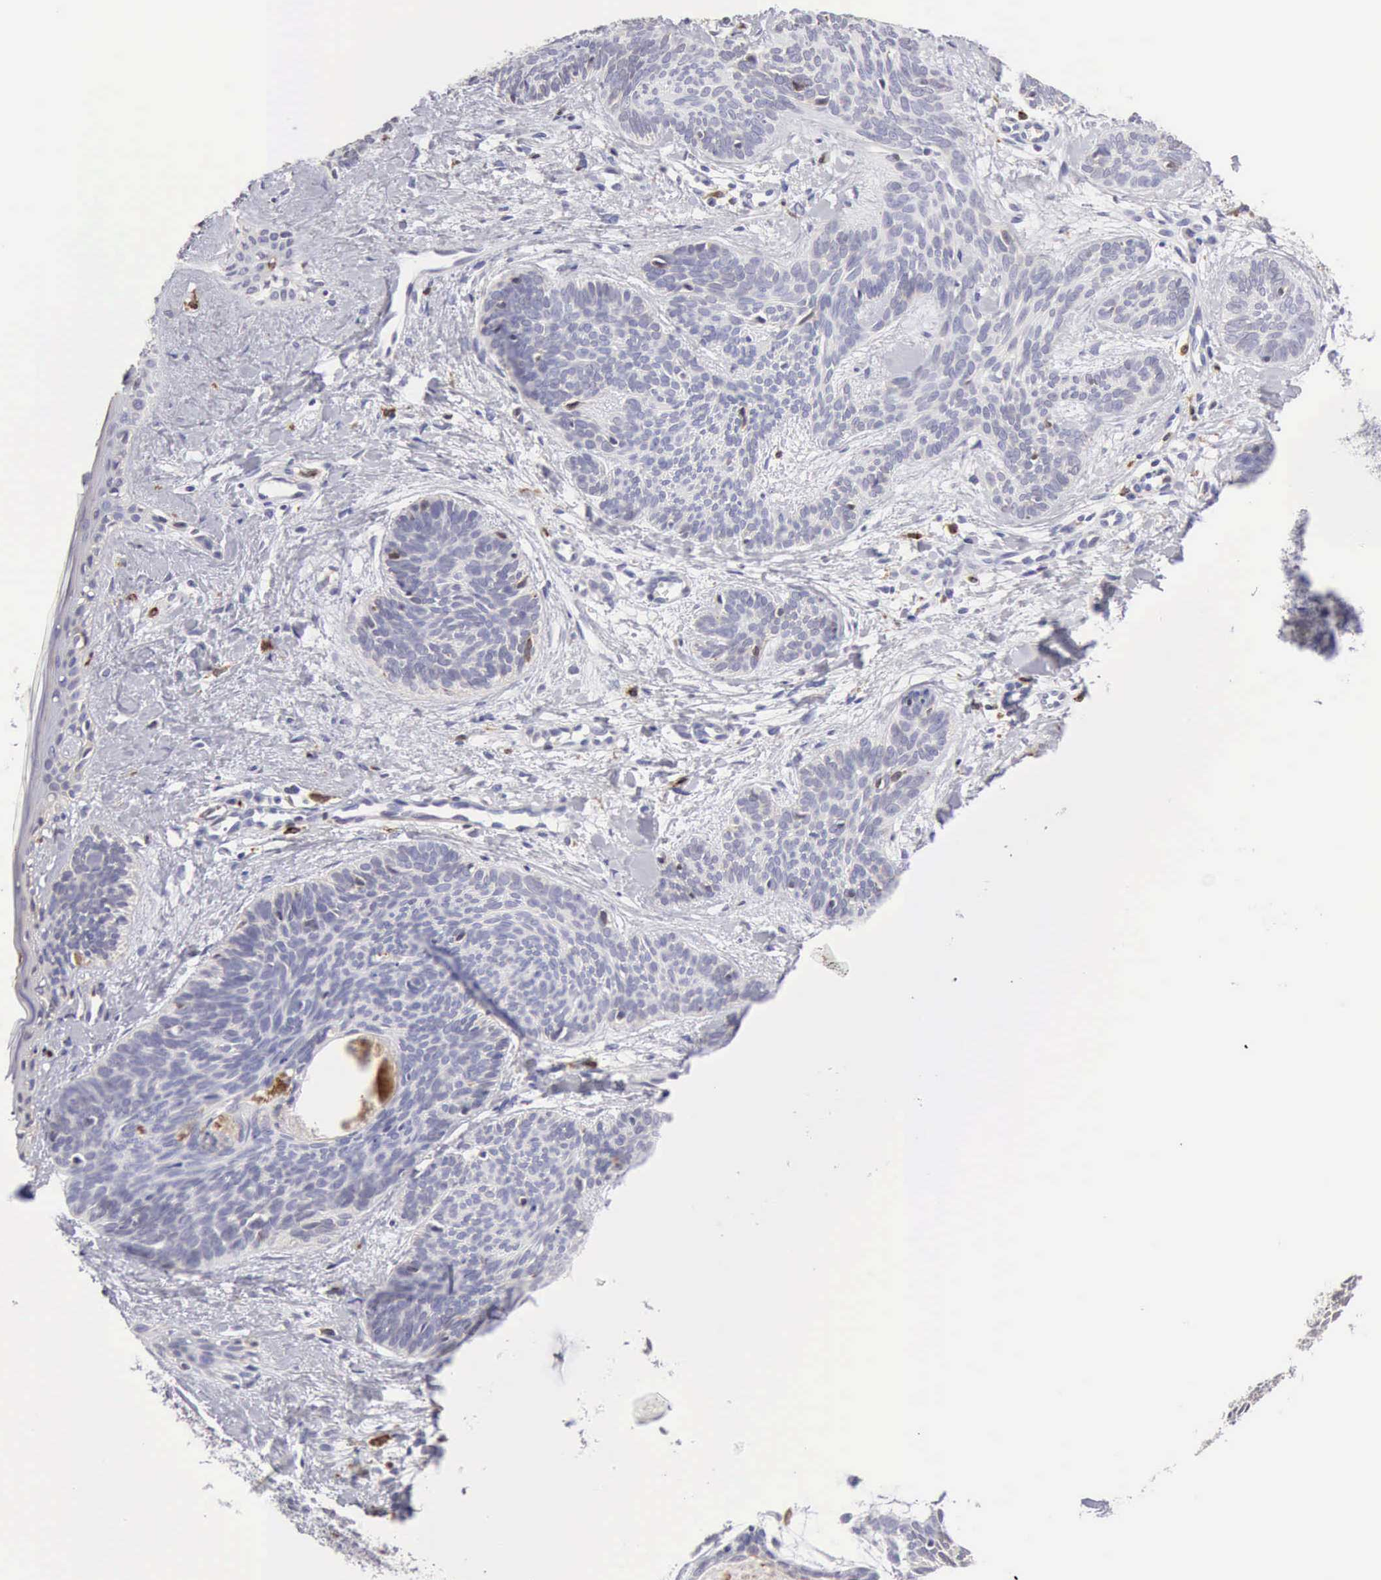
{"staining": {"intensity": "negative", "quantity": "none", "location": "none"}, "tissue": "skin cancer", "cell_type": "Tumor cells", "image_type": "cancer", "snomed": [{"axis": "morphology", "description": "Basal cell carcinoma"}, {"axis": "topography", "description": "Skin"}], "caption": "Immunohistochemistry (IHC) micrograph of basal cell carcinoma (skin) stained for a protein (brown), which displays no expression in tumor cells.", "gene": "RNASE1", "patient": {"sex": "female", "age": 81}}